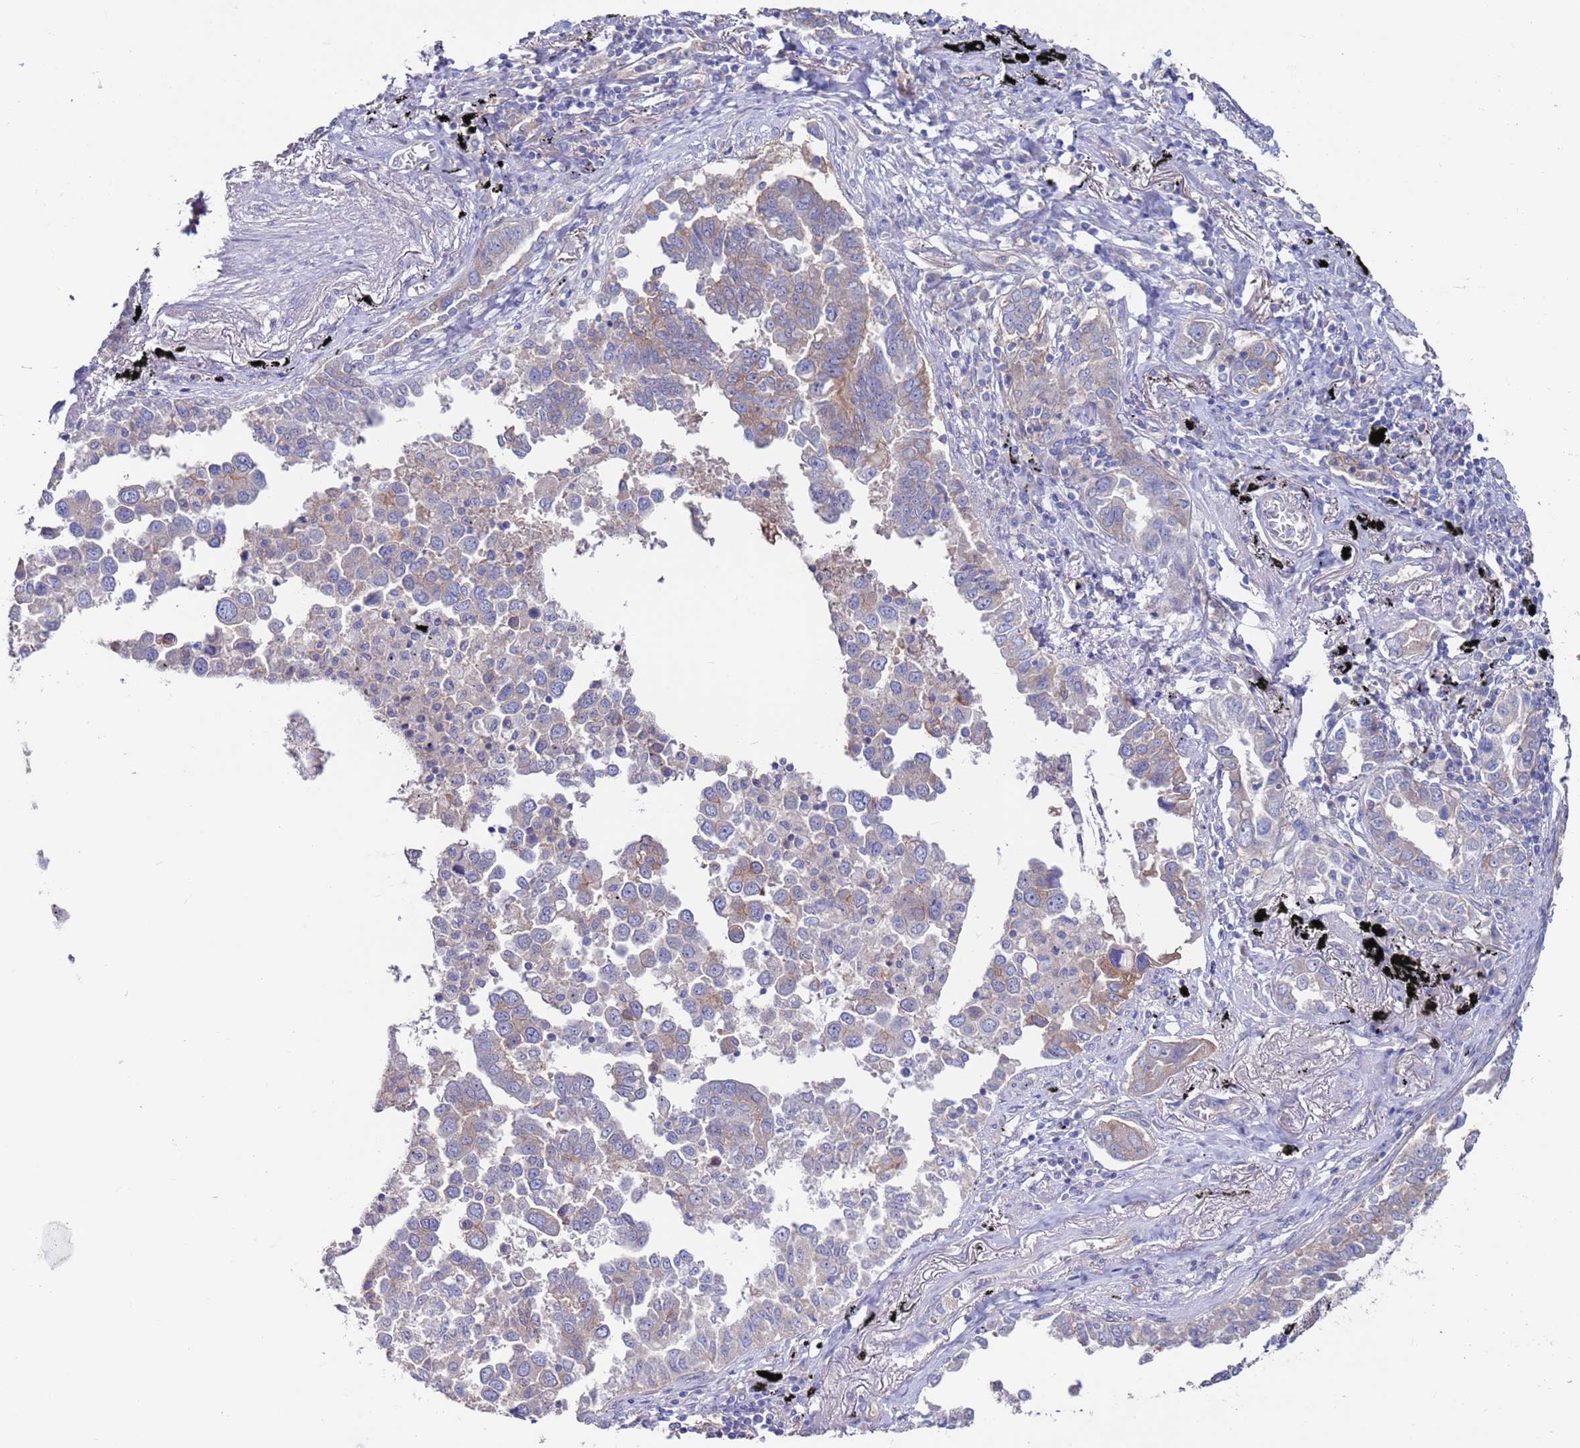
{"staining": {"intensity": "moderate", "quantity": "<25%", "location": "cytoplasmic/membranous"}, "tissue": "lung cancer", "cell_type": "Tumor cells", "image_type": "cancer", "snomed": [{"axis": "morphology", "description": "Adenocarcinoma, NOS"}, {"axis": "topography", "description": "Lung"}], "caption": "Immunohistochemistry (IHC) (DAB (3,3'-diaminobenzidine)) staining of lung cancer (adenocarcinoma) displays moderate cytoplasmic/membranous protein expression in approximately <25% of tumor cells.", "gene": "KRTCAP3", "patient": {"sex": "male", "age": 67}}